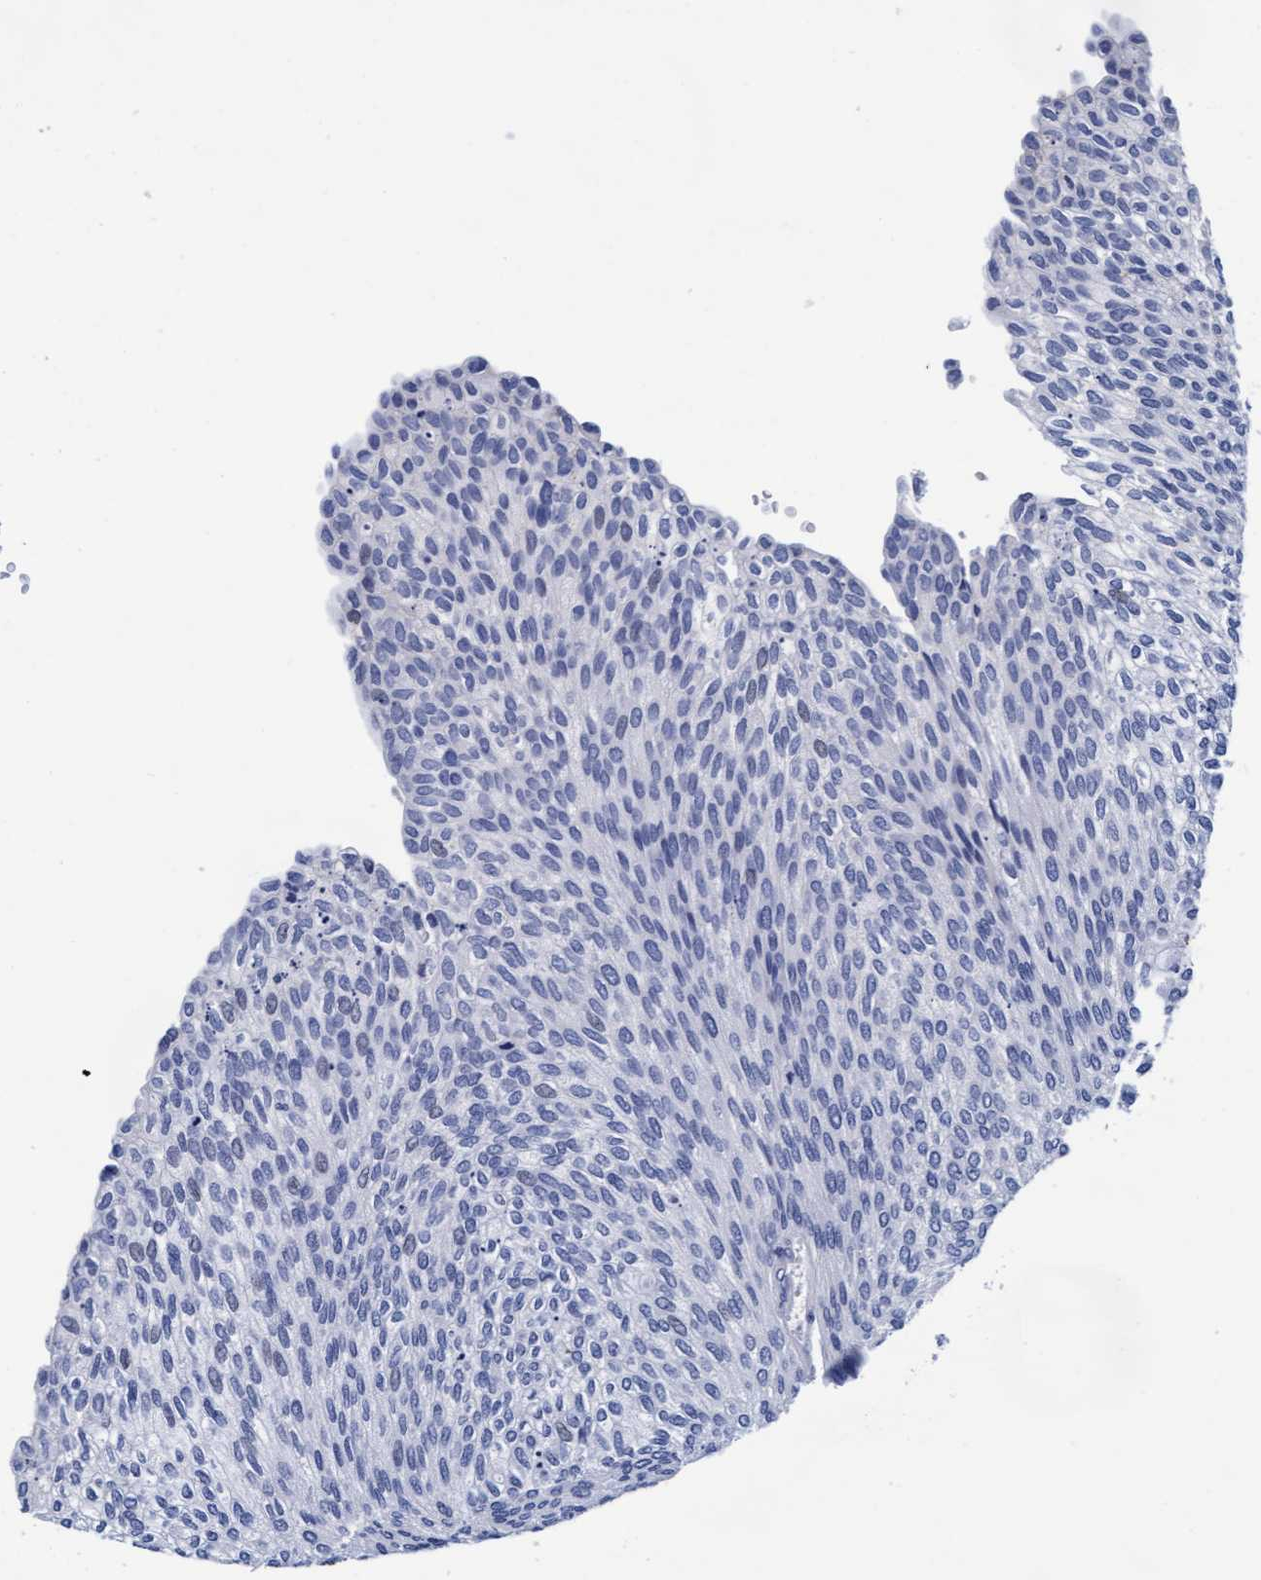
{"staining": {"intensity": "negative", "quantity": "none", "location": "none"}, "tissue": "urothelial cancer", "cell_type": "Tumor cells", "image_type": "cancer", "snomed": [{"axis": "morphology", "description": "Urothelial carcinoma, Low grade"}, {"axis": "topography", "description": "Urinary bladder"}], "caption": "Urothelial cancer was stained to show a protein in brown. There is no significant positivity in tumor cells. The staining was performed using DAB (3,3'-diaminobenzidine) to visualize the protein expression in brown, while the nuclei were stained in blue with hematoxylin (Magnification: 20x).", "gene": "ARSG", "patient": {"sex": "female", "age": 79}}